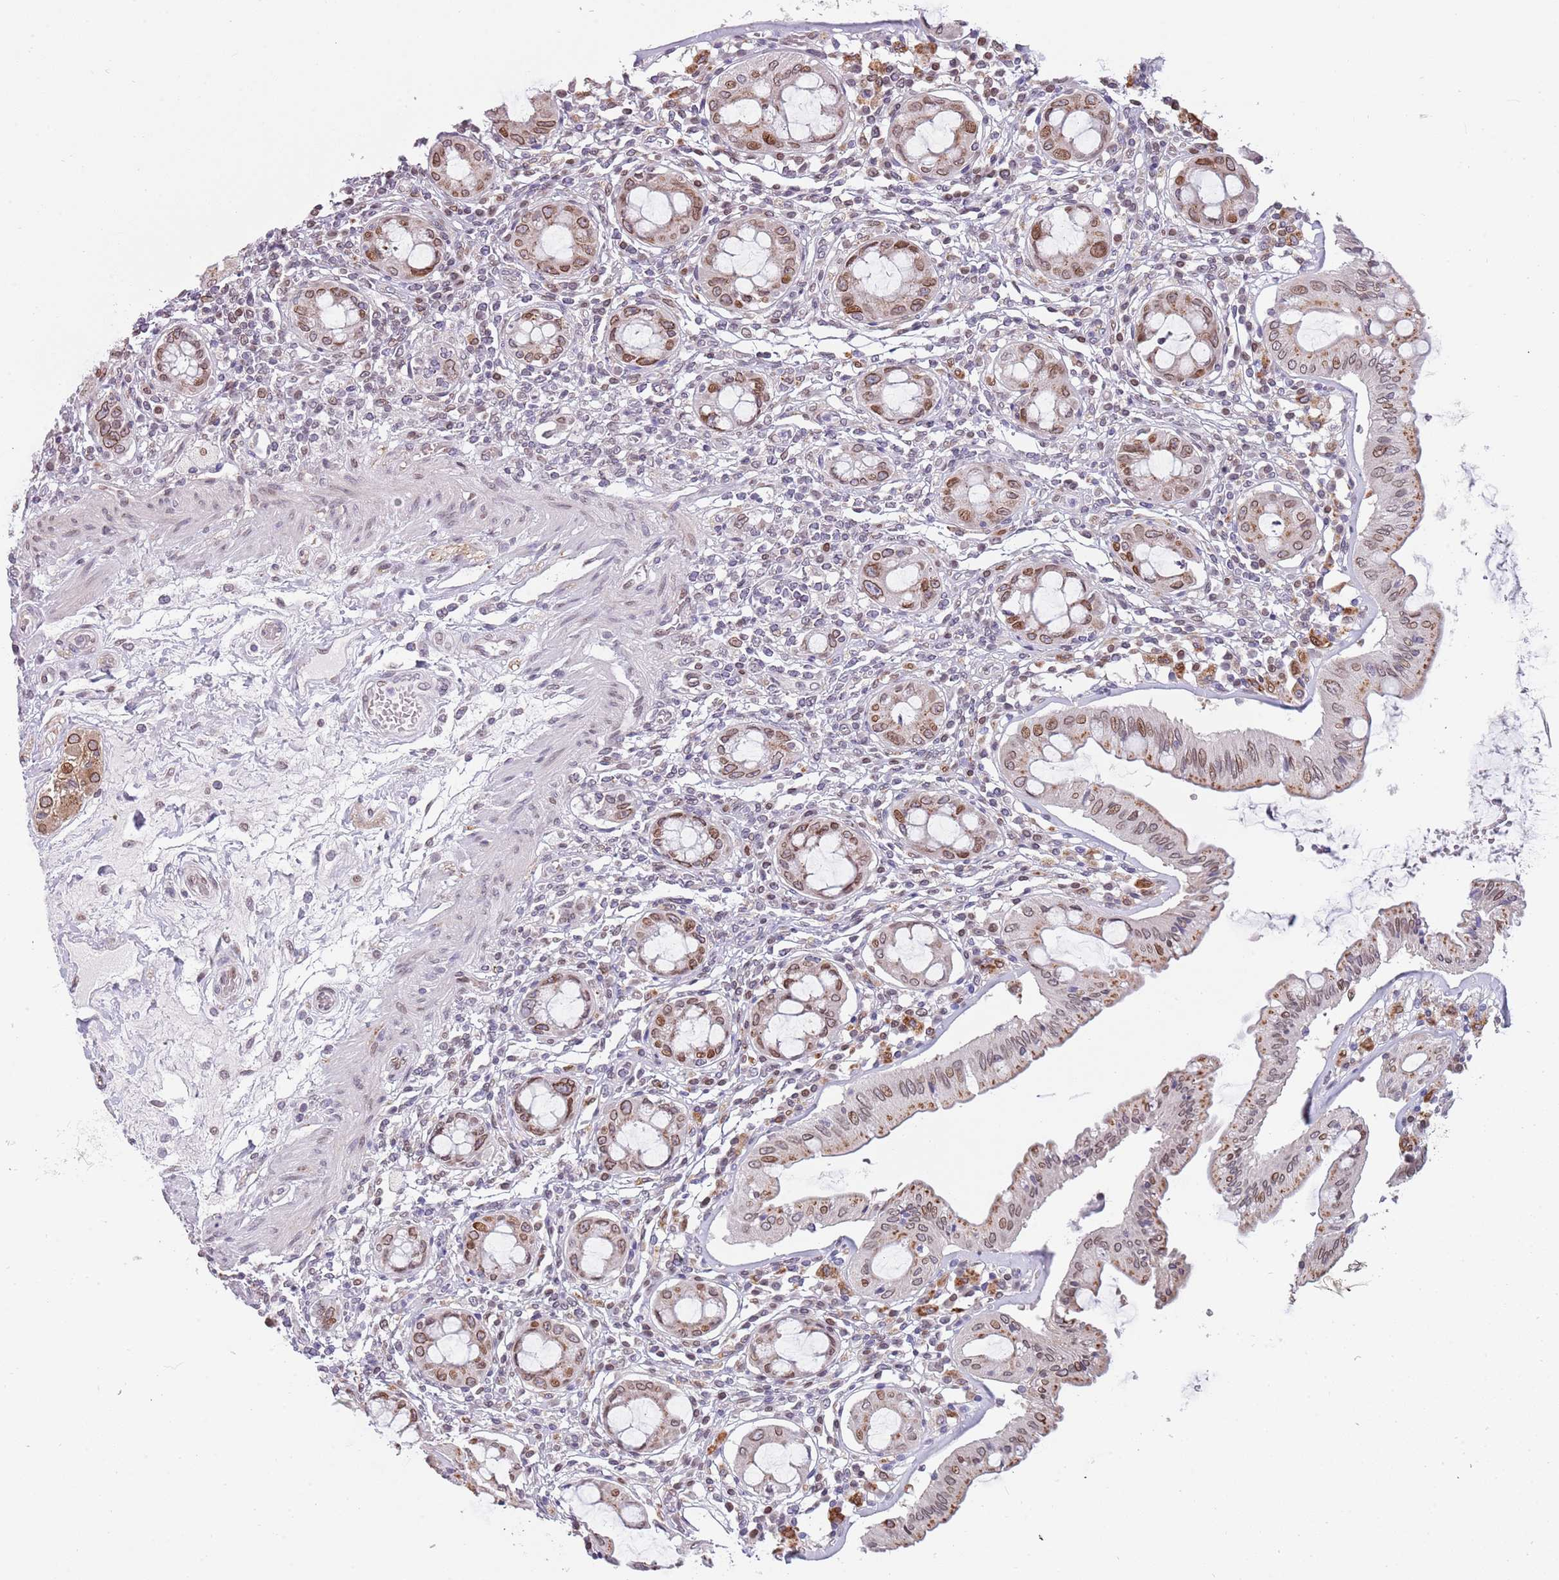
{"staining": {"intensity": "moderate", "quantity": ">75%", "location": "cytoplasmic/membranous,nuclear"}, "tissue": "rectum", "cell_type": "Glandular cells", "image_type": "normal", "snomed": [{"axis": "morphology", "description": "Normal tissue, NOS"}, {"axis": "topography", "description": "Rectum"}], "caption": "Immunohistochemistry histopathology image of normal human rectum stained for a protein (brown), which shows medium levels of moderate cytoplasmic/membranous,nuclear staining in about >75% of glandular cells.", "gene": "KLHDC2", "patient": {"sex": "female", "age": 57}}